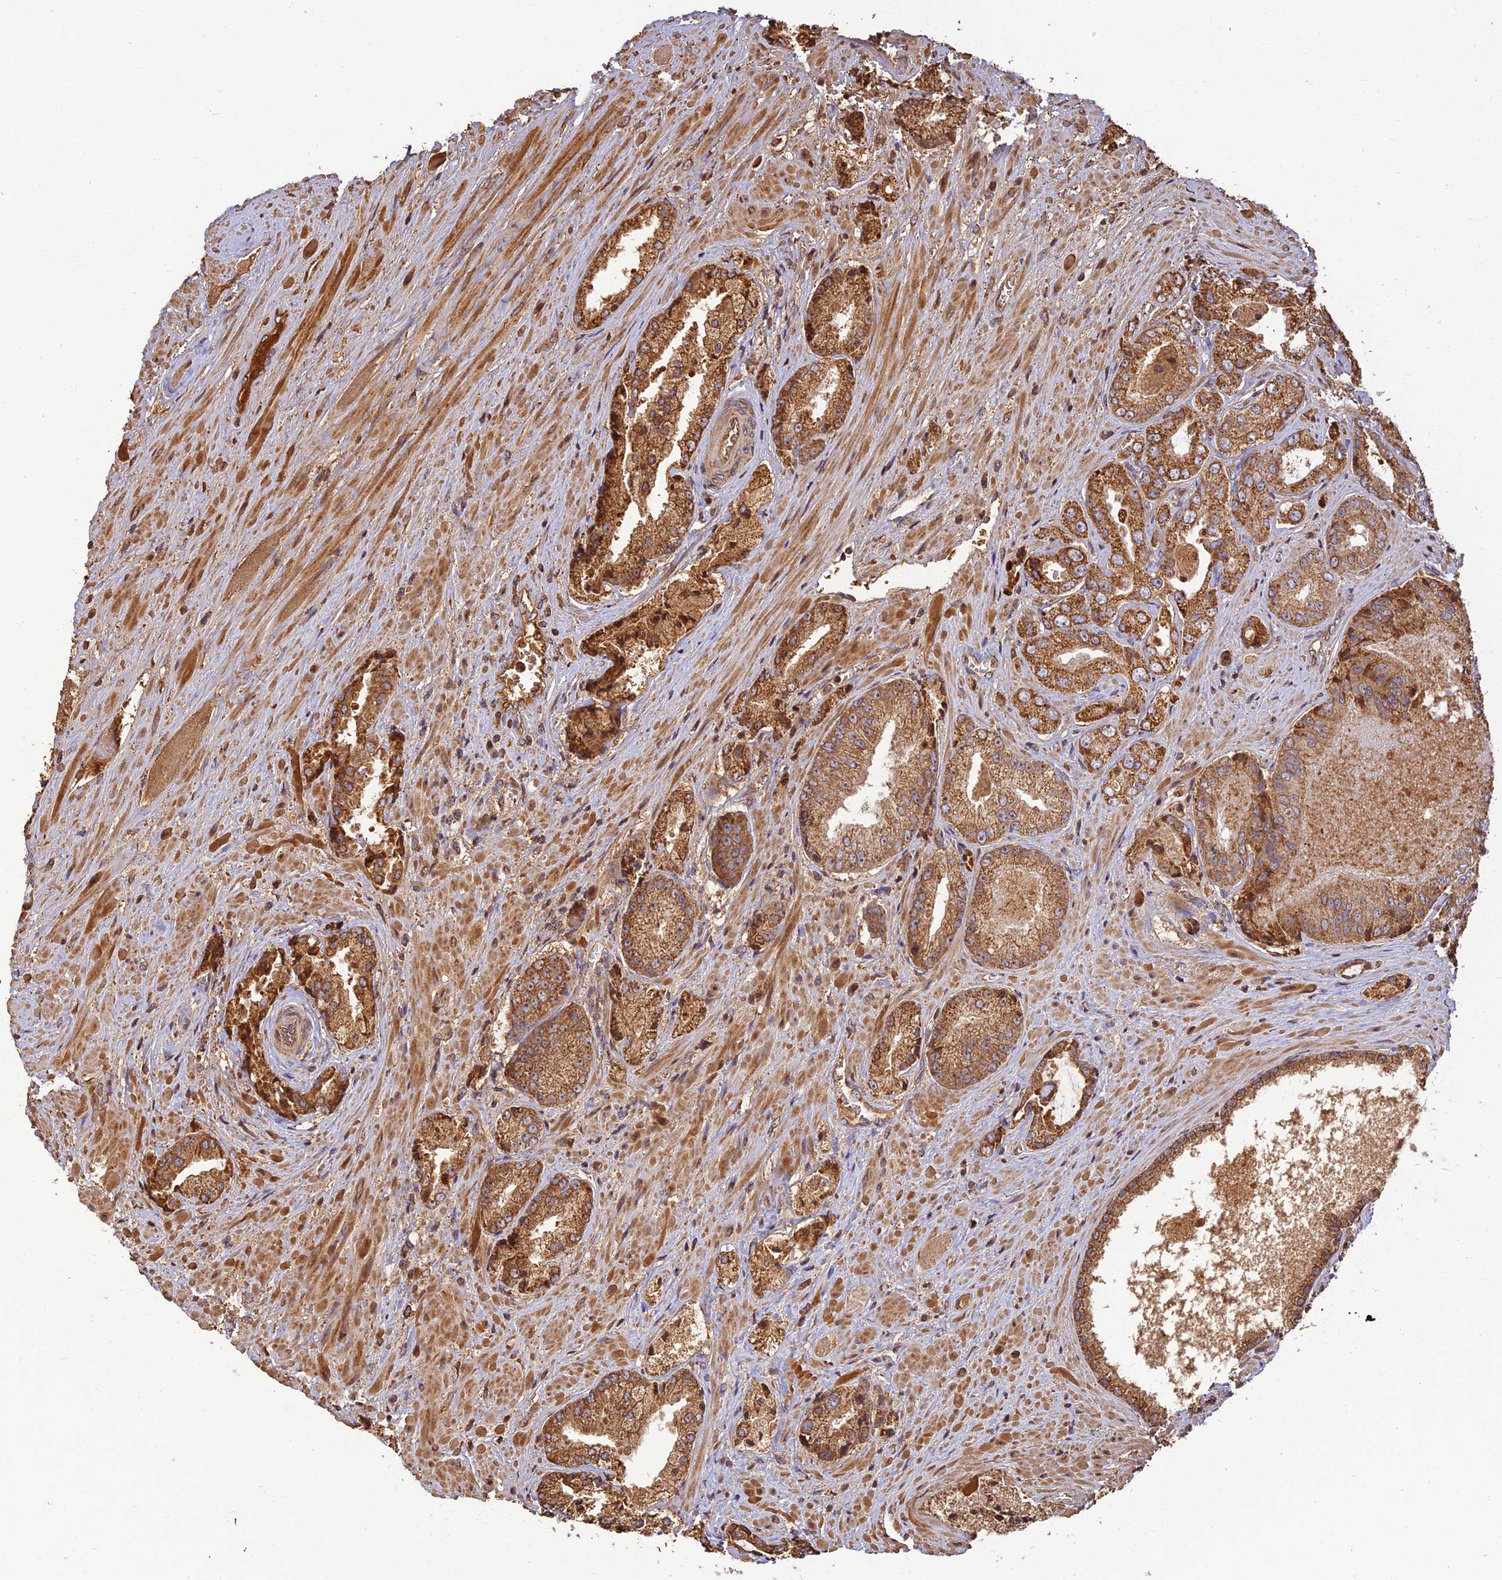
{"staining": {"intensity": "moderate", "quantity": ">75%", "location": "cytoplasmic/membranous"}, "tissue": "prostate cancer", "cell_type": "Tumor cells", "image_type": "cancer", "snomed": [{"axis": "morphology", "description": "Adenocarcinoma, High grade"}, {"axis": "topography", "description": "Prostate"}], "caption": "Prostate cancer (high-grade adenocarcinoma) stained for a protein shows moderate cytoplasmic/membranous positivity in tumor cells. (DAB IHC, brown staining for protein, blue staining for nuclei).", "gene": "CORO1C", "patient": {"sex": "male", "age": 71}}